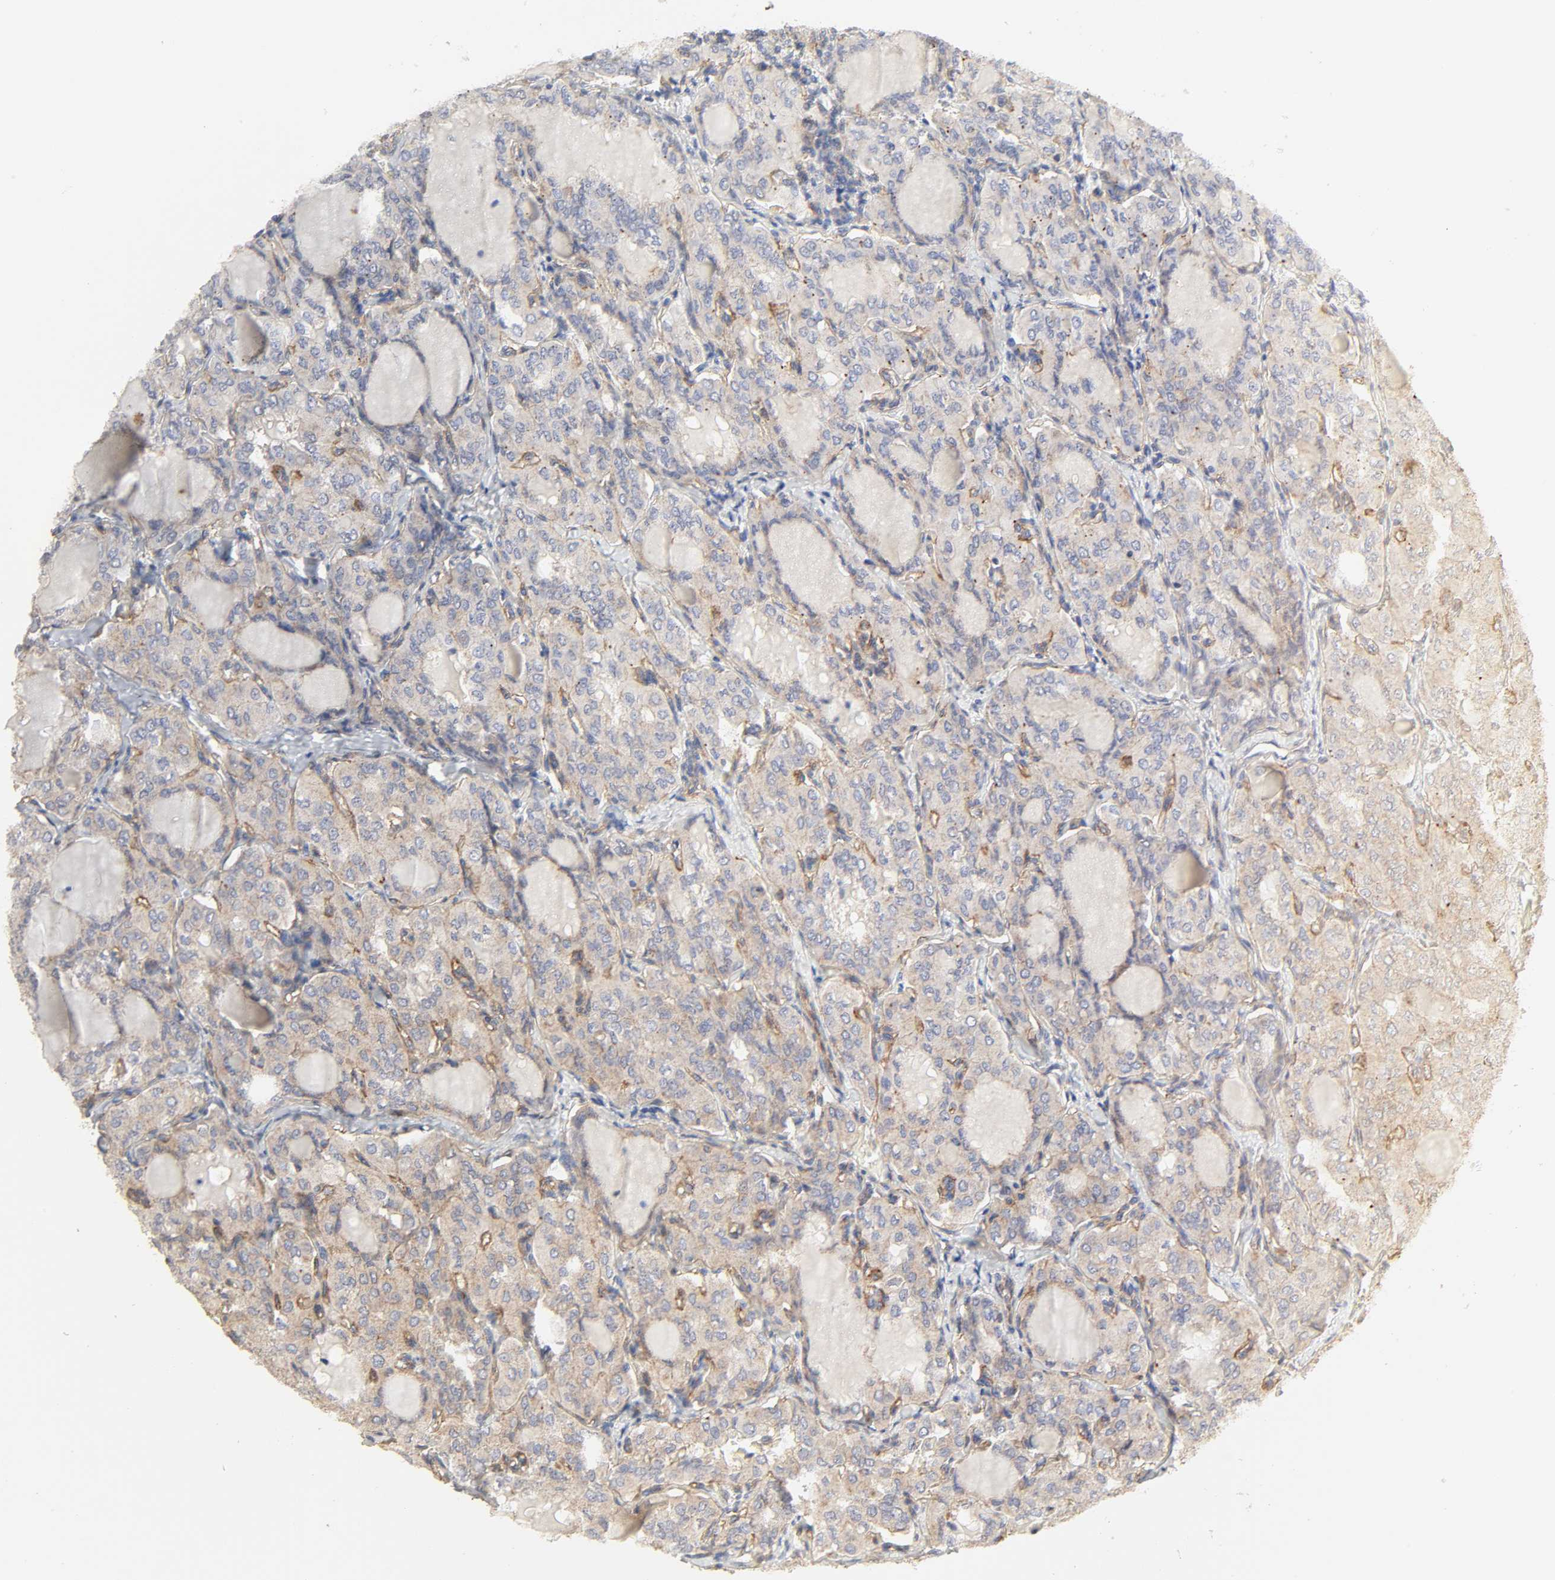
{"staining": {"intensity": "moderate", "quantity": "25%-75%", "location": "cytoplasmic/membranous"}, "tissue": "thyroid cancer", "cell_type": "Tumor cells", "image_type": "cancer", "snomed": [{"axis": "morphology", "description": "Papillary adenocarcinoma, NOS"}, {"axis": "topography", "description": "Thyroid gland"}], "caption": "Brown immunohistochemical staining in human papillary adenocarcinoma (thyroid) shows moderate cytoplasmic/membranous expression in about 25%-75% of tumor cells. The protein is stained brown, and the nuclei are stained in blue (DAB (3,3'-diaminobenzidine) IHC with brightfield microscopy, high magnification).", "gene": "SH3GLB1", "patient": {"sex": "male", "age": 20}}